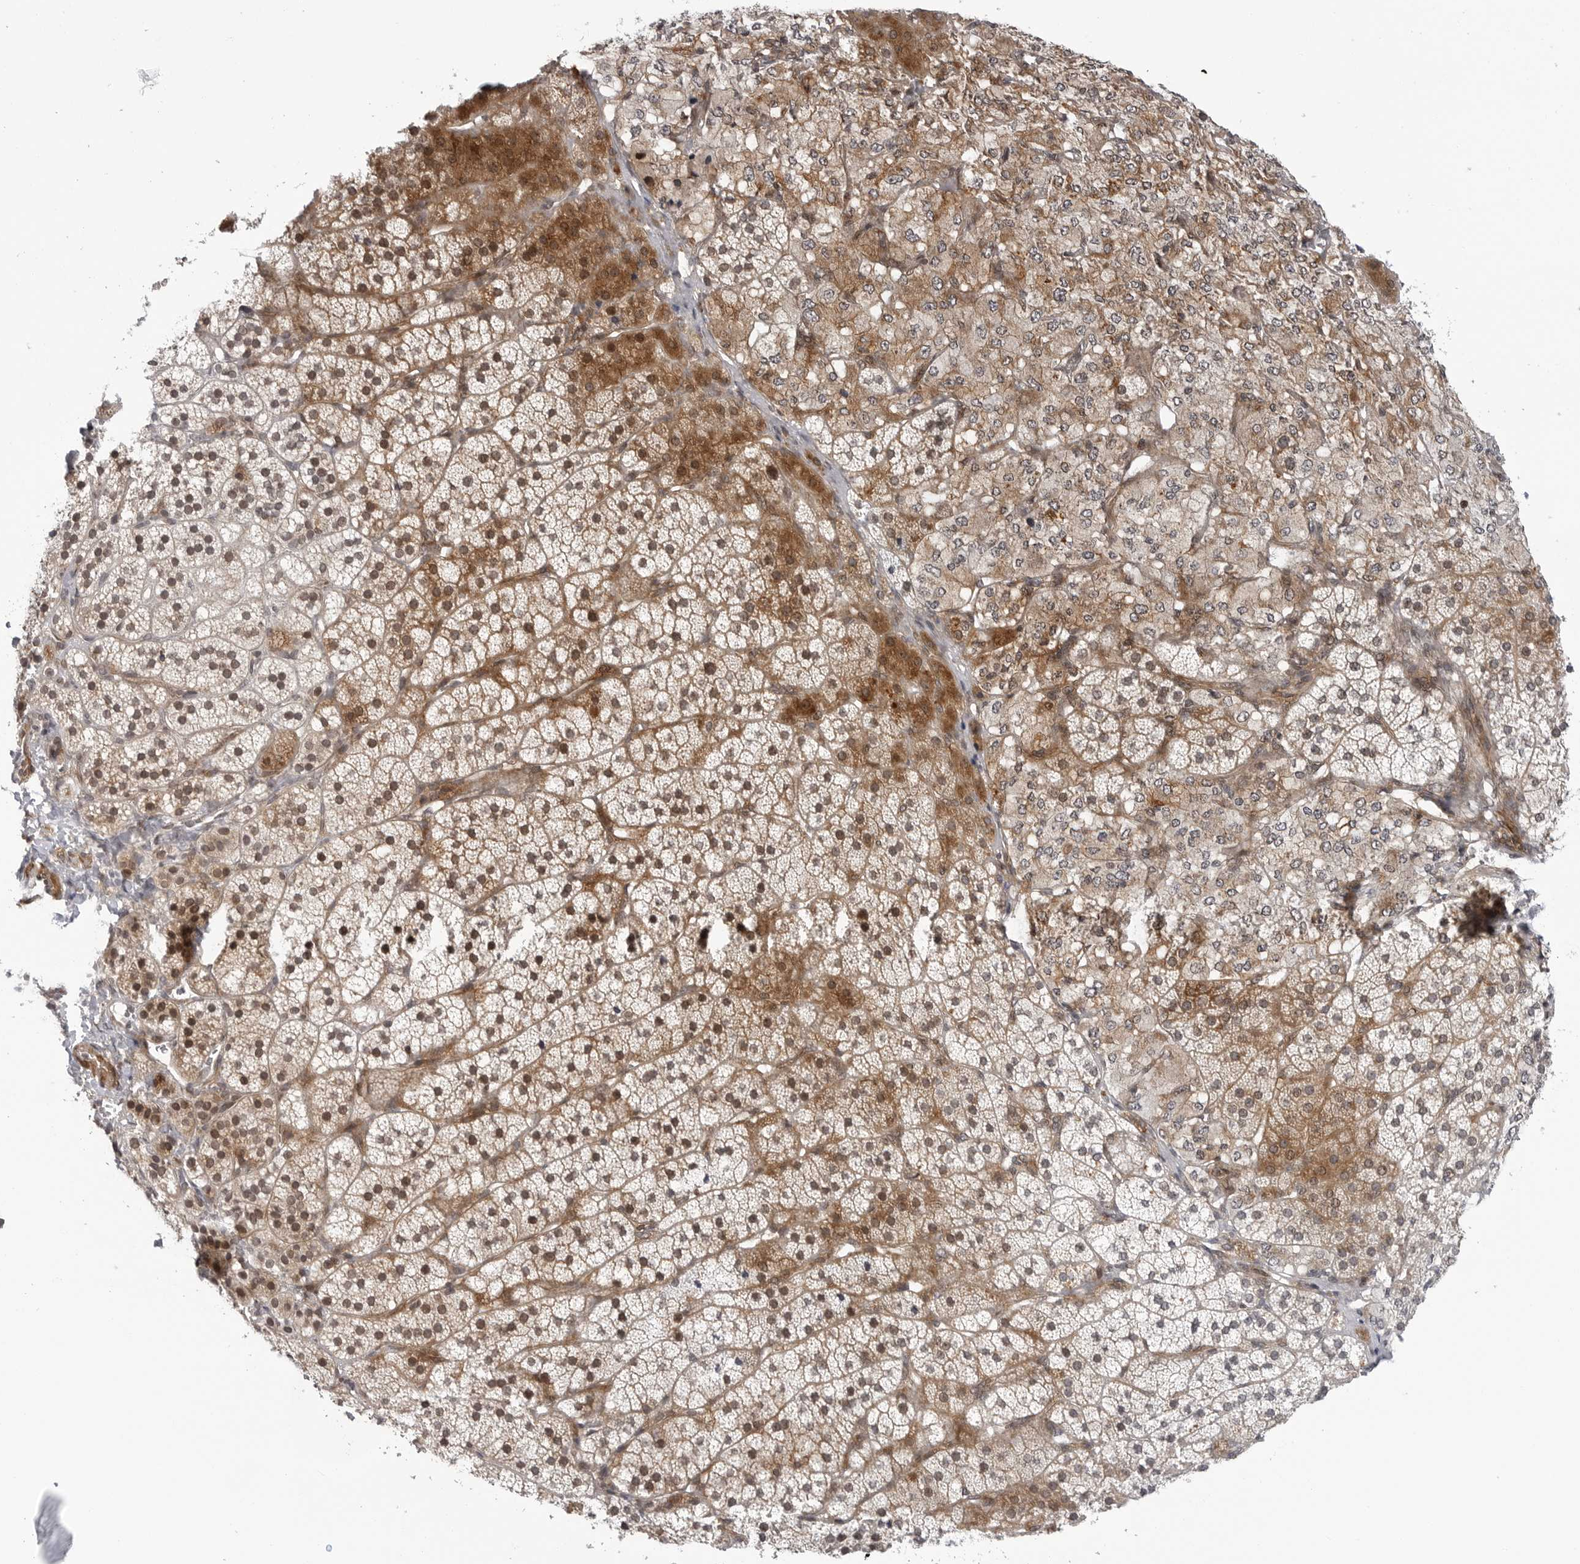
{"staining": {"intensity": "moderate", "quantity": "25%-75%", "location": "cytoplasmic/membranous"}, "tissue": "adrenal gland", "cell_type": "Glandular cells", "image_type": "normal", "snomed": [{"axis": "morphology", "description": "Normal tissue, NOS"}, {"axis": "topography", "description": "Adrenal gland"}], "caption": "IHC image of benign adrenal gland stained for a protein (brown), which exhibits medium levels of moderate cytoplasmic/membranous expression in about 25%-75% of glandular cells.", "gene": "ADAMTS5", "patient": {"sex": "female", "age": 44}}